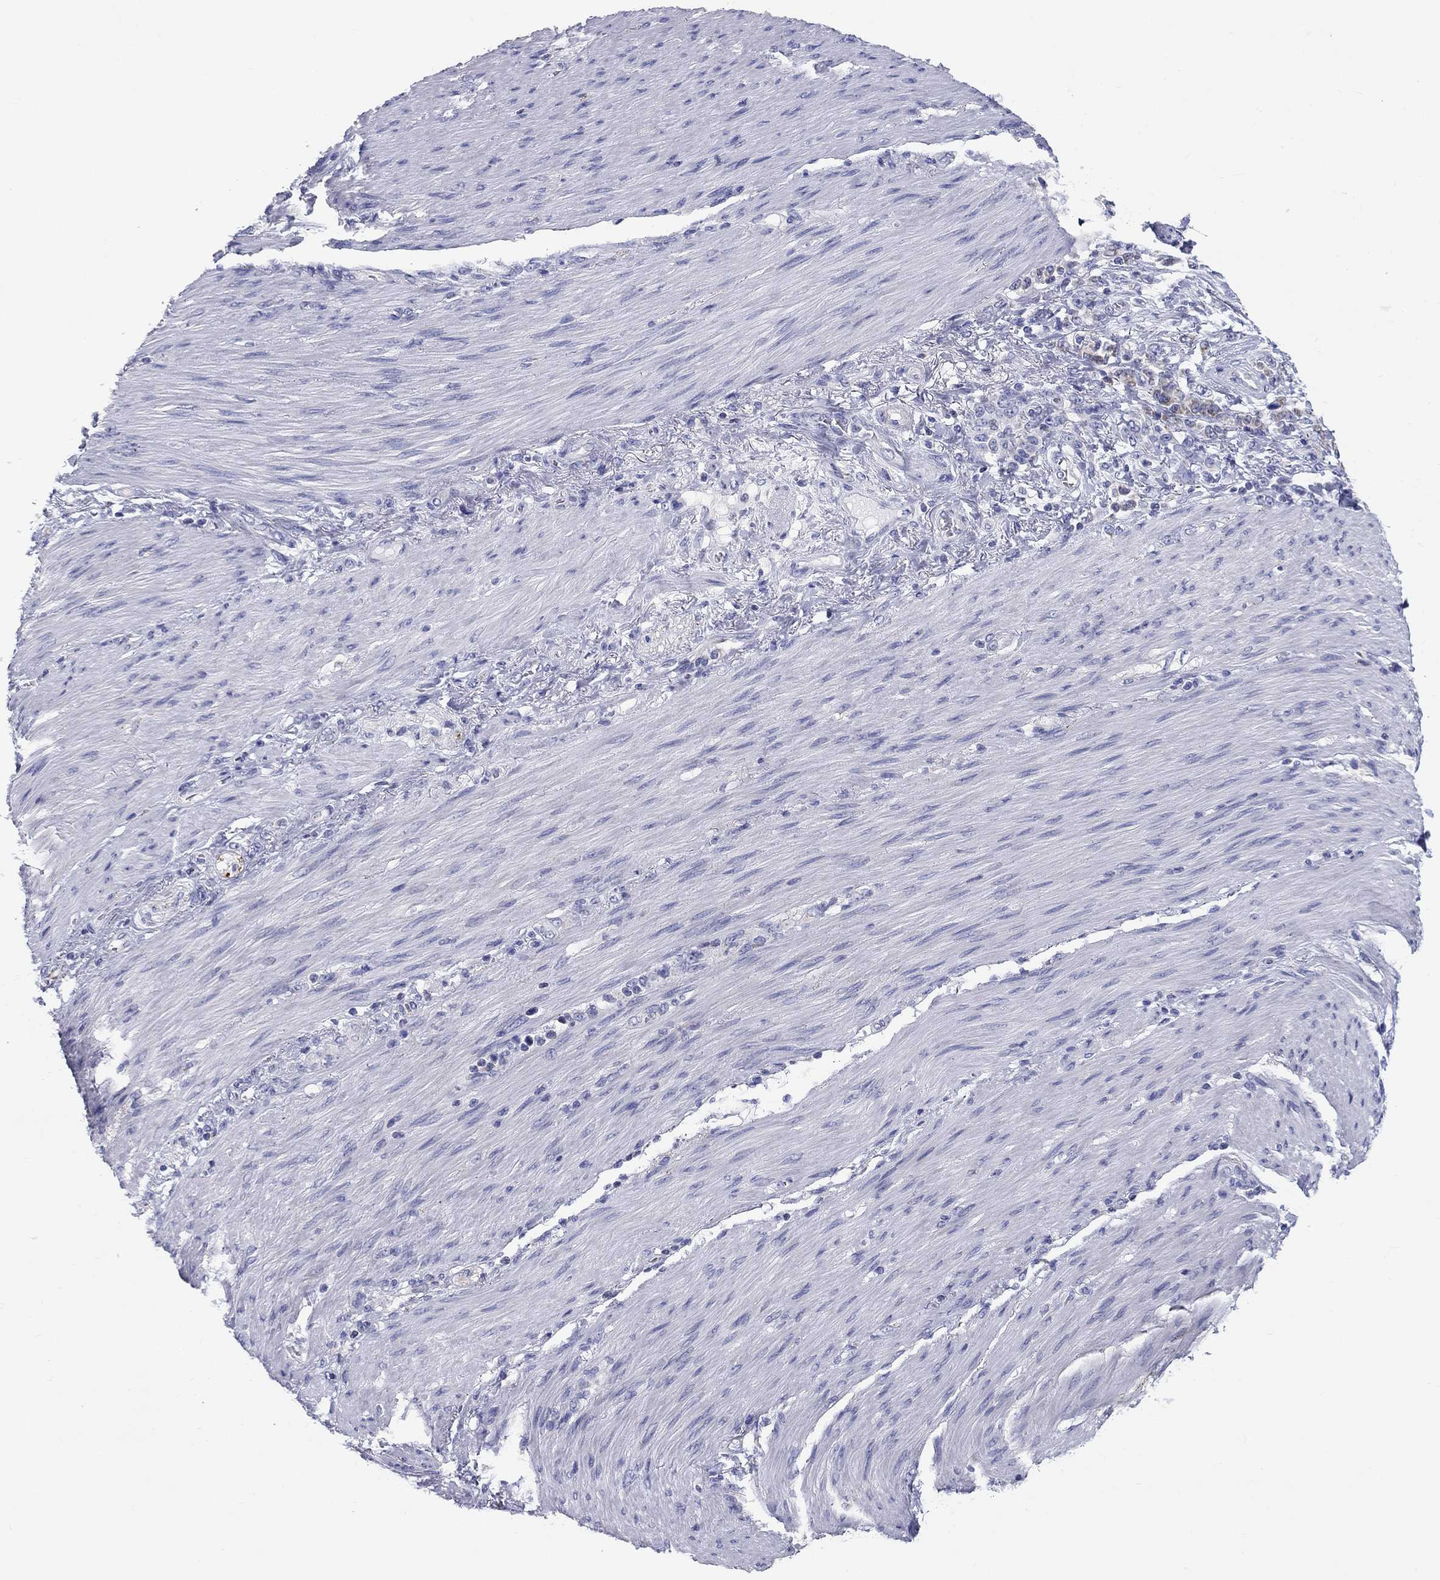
{"staining": {"intensity": "negative", "quantity": "none", "location": "none"}, "tissue": "stomach cancer", "cell_type": "Tumor cells", "image_type": "cancer", "snomed": [{"axis": "morphology", "description": "Normal tissue, NOS"}, {"axis": "morphology", "description": "Adenocarcinoma, NOS"}, {"axis": "topography", "description": "Stomach"}], "caption": "Immunohistochemical staining of human stomach cancer (adenocarcinoma) demonstrates no significant expression in tumor cells. (Brightfield microscopy of DAB IHC at high magnification).", "gene": "UPB1", "patient": {"sex": "female", "age": 79}}